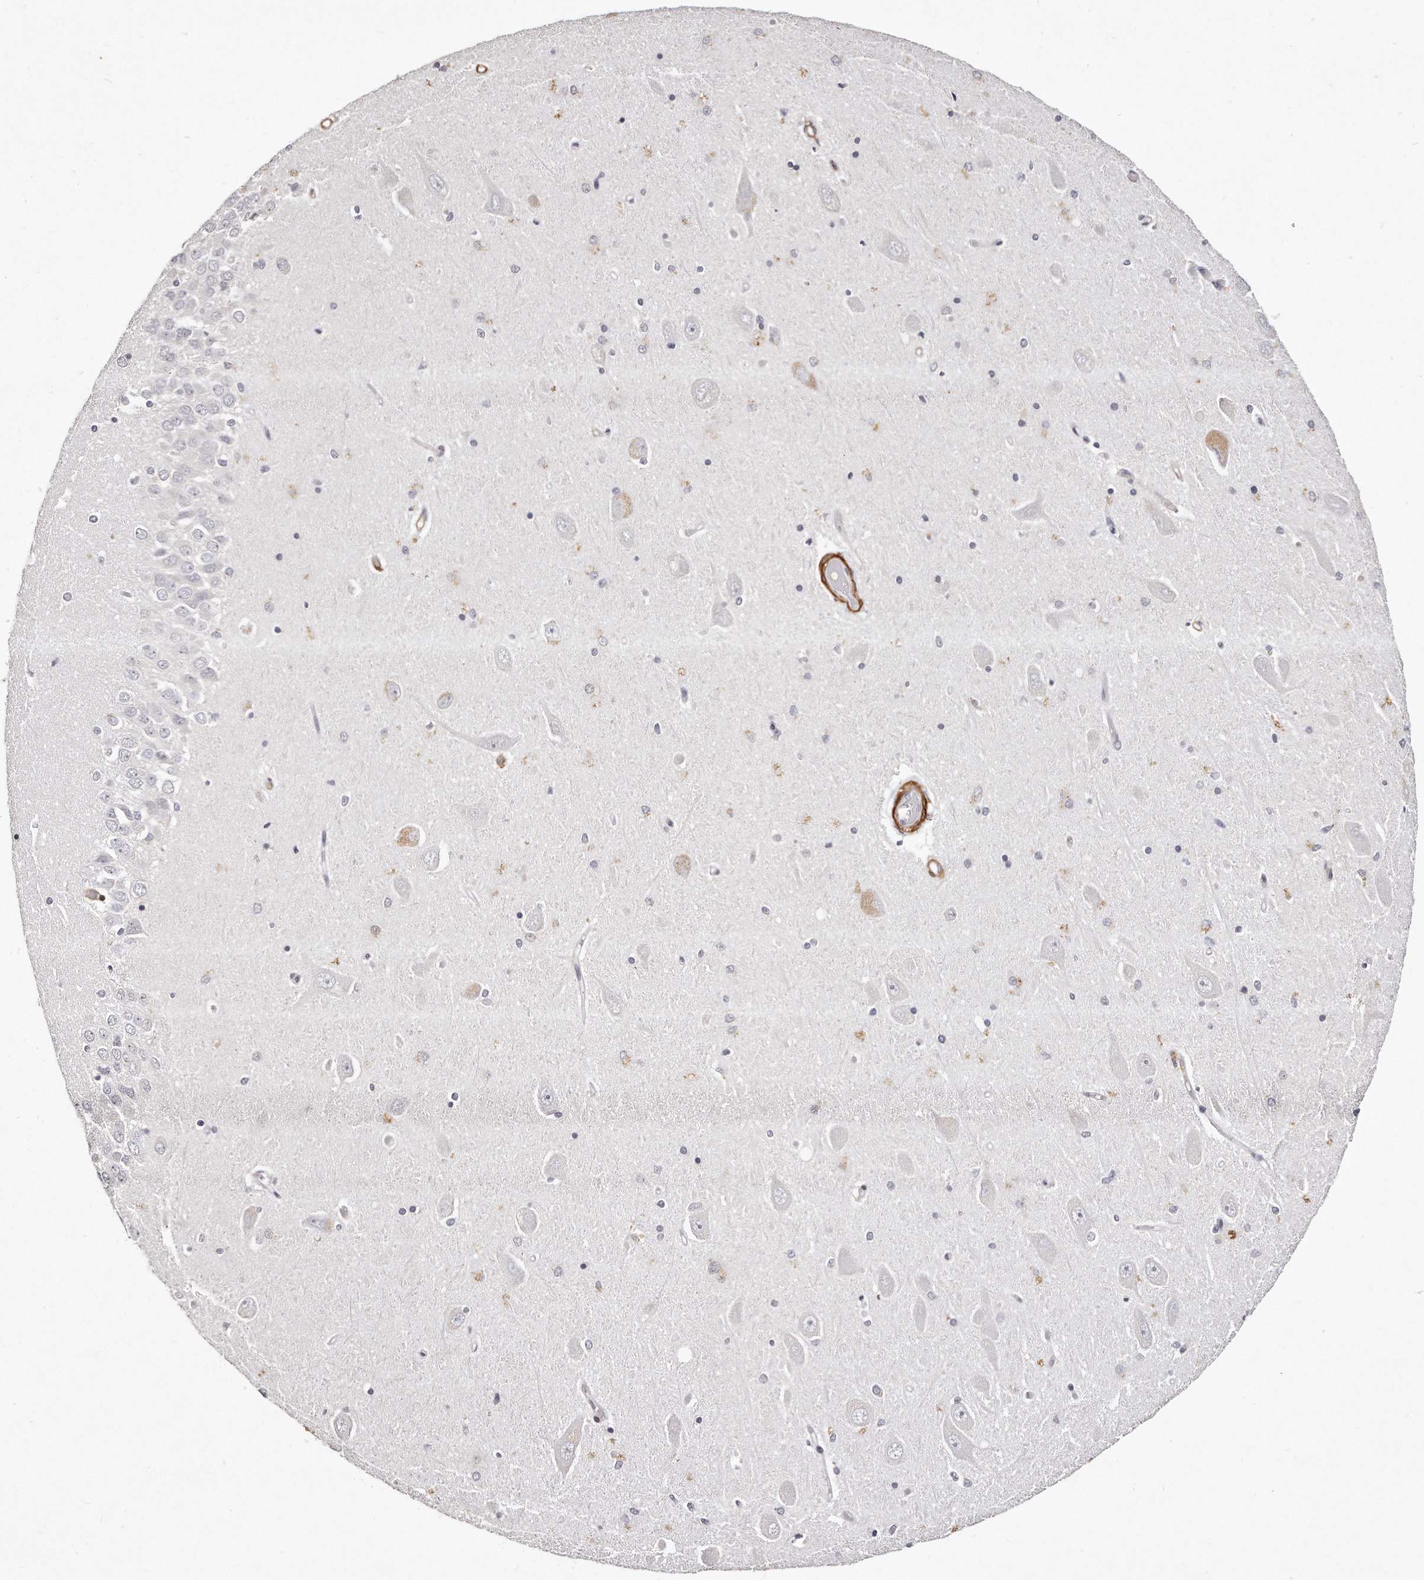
{"staining": {"intensity": "negative", "quantity": "none", "location": "none"}, "tissue": "hippocampus", "cell_type": "Glial cells", "image_type": "normal", "snomed": [{"axis": "morphology", "description": "Normal tissue, NOS"}, {"axis": "topography", "description": "Hippocampus"}], "caption": "DAB immunohistochemical staining of normal human hippocampus exhibits no significant expression in glial cells.", "gene": "LMOD1", "patient": {"sex": "male", "age": 45}}